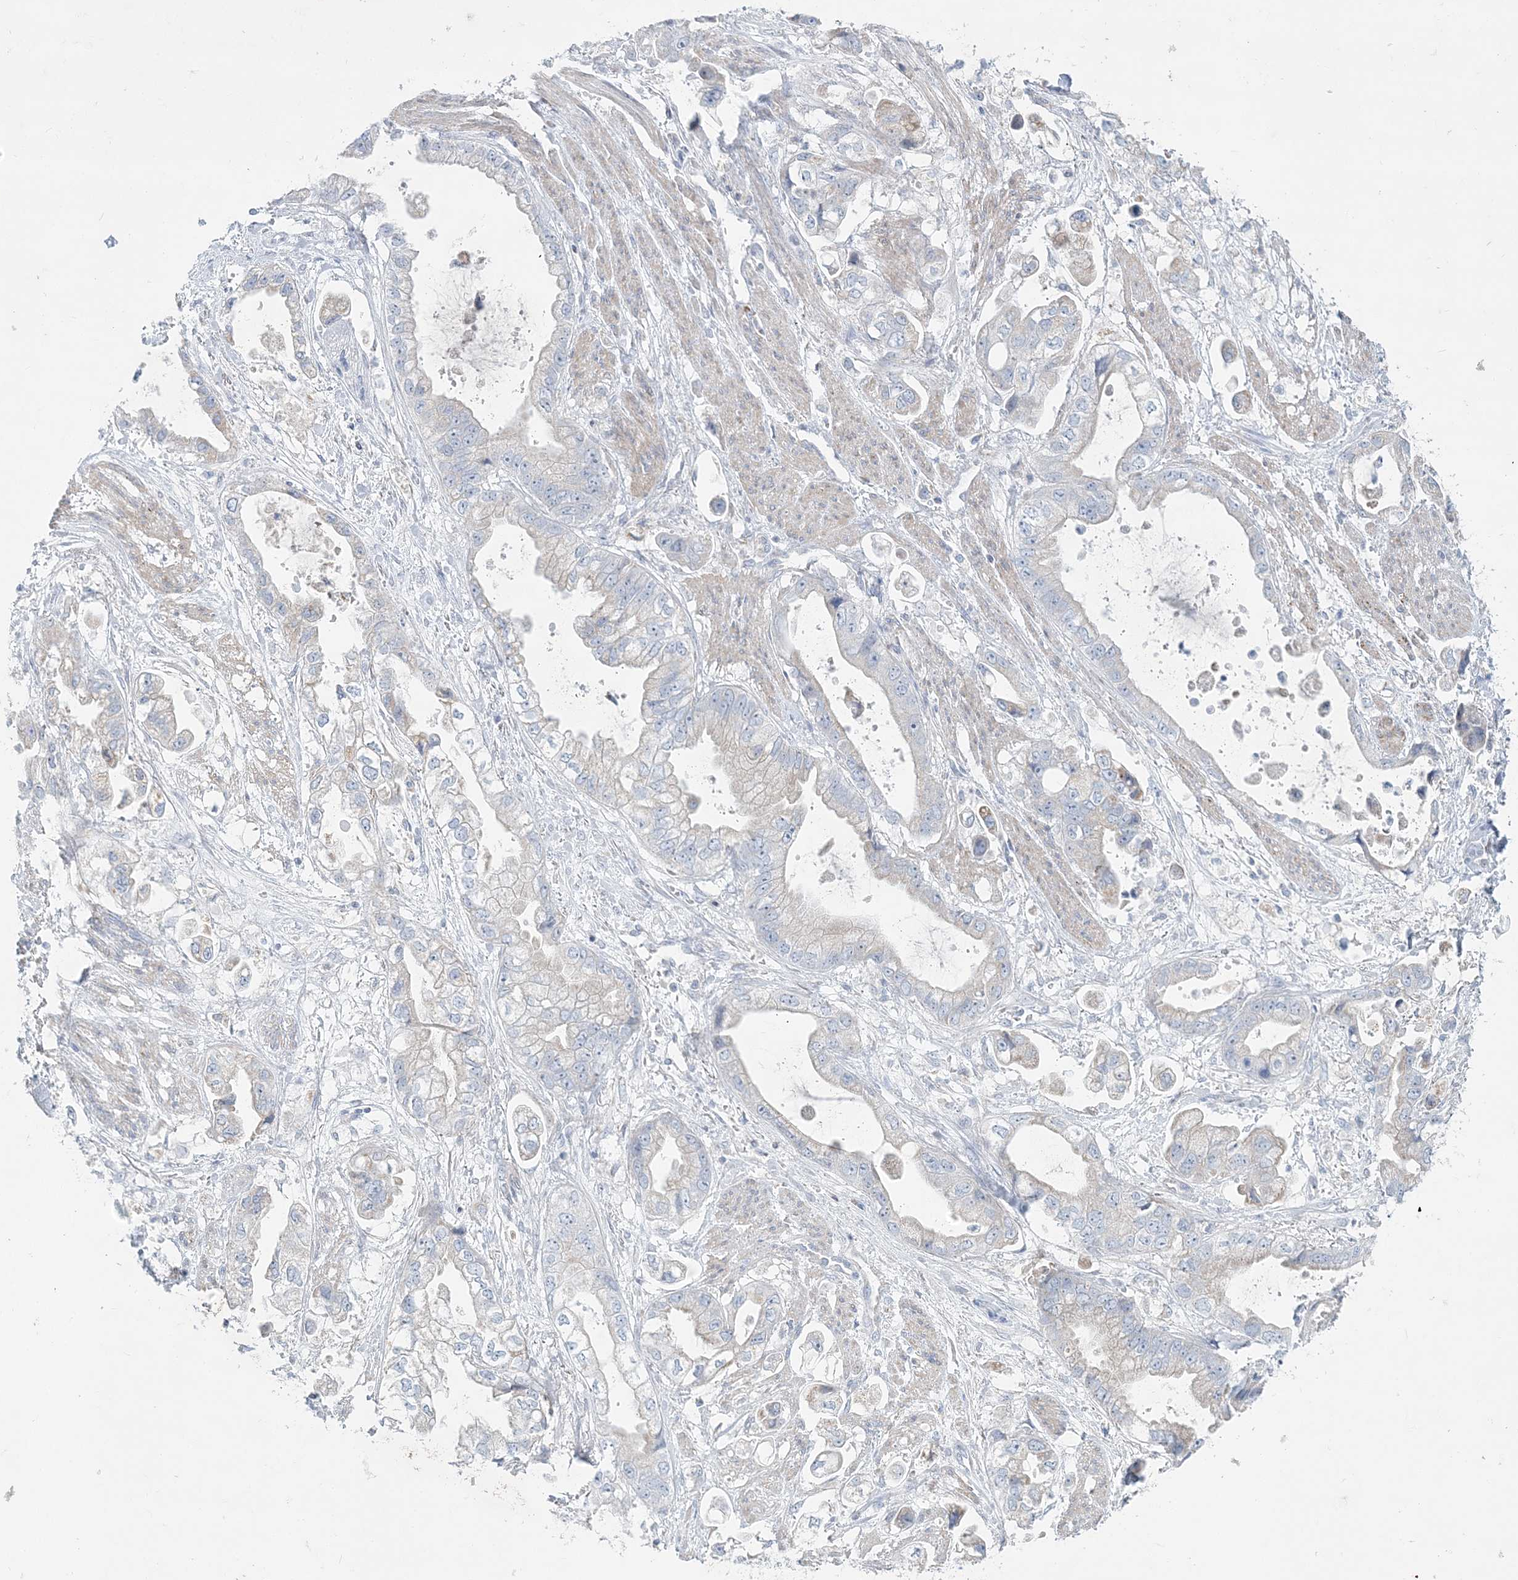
{"staining": {"intensity": "negative", "quantity": "none", "location": "none"}, "tissue": "stomach cancer", "cell_type": "Tumor cells", "image_type": "cancer", "snomed": [{"axis": "morphology", "description": "Adenocarcinoma, NOS"}, {"axis": "topography", "description": "Stomach"}], "caption": "Immunohistochemistry (IHC) of human stomach adenocarcinoma demonstrates no staining in tumor cells.", "gene": "TBC1D7", "patient": {"sex": "male", "age": 62}}